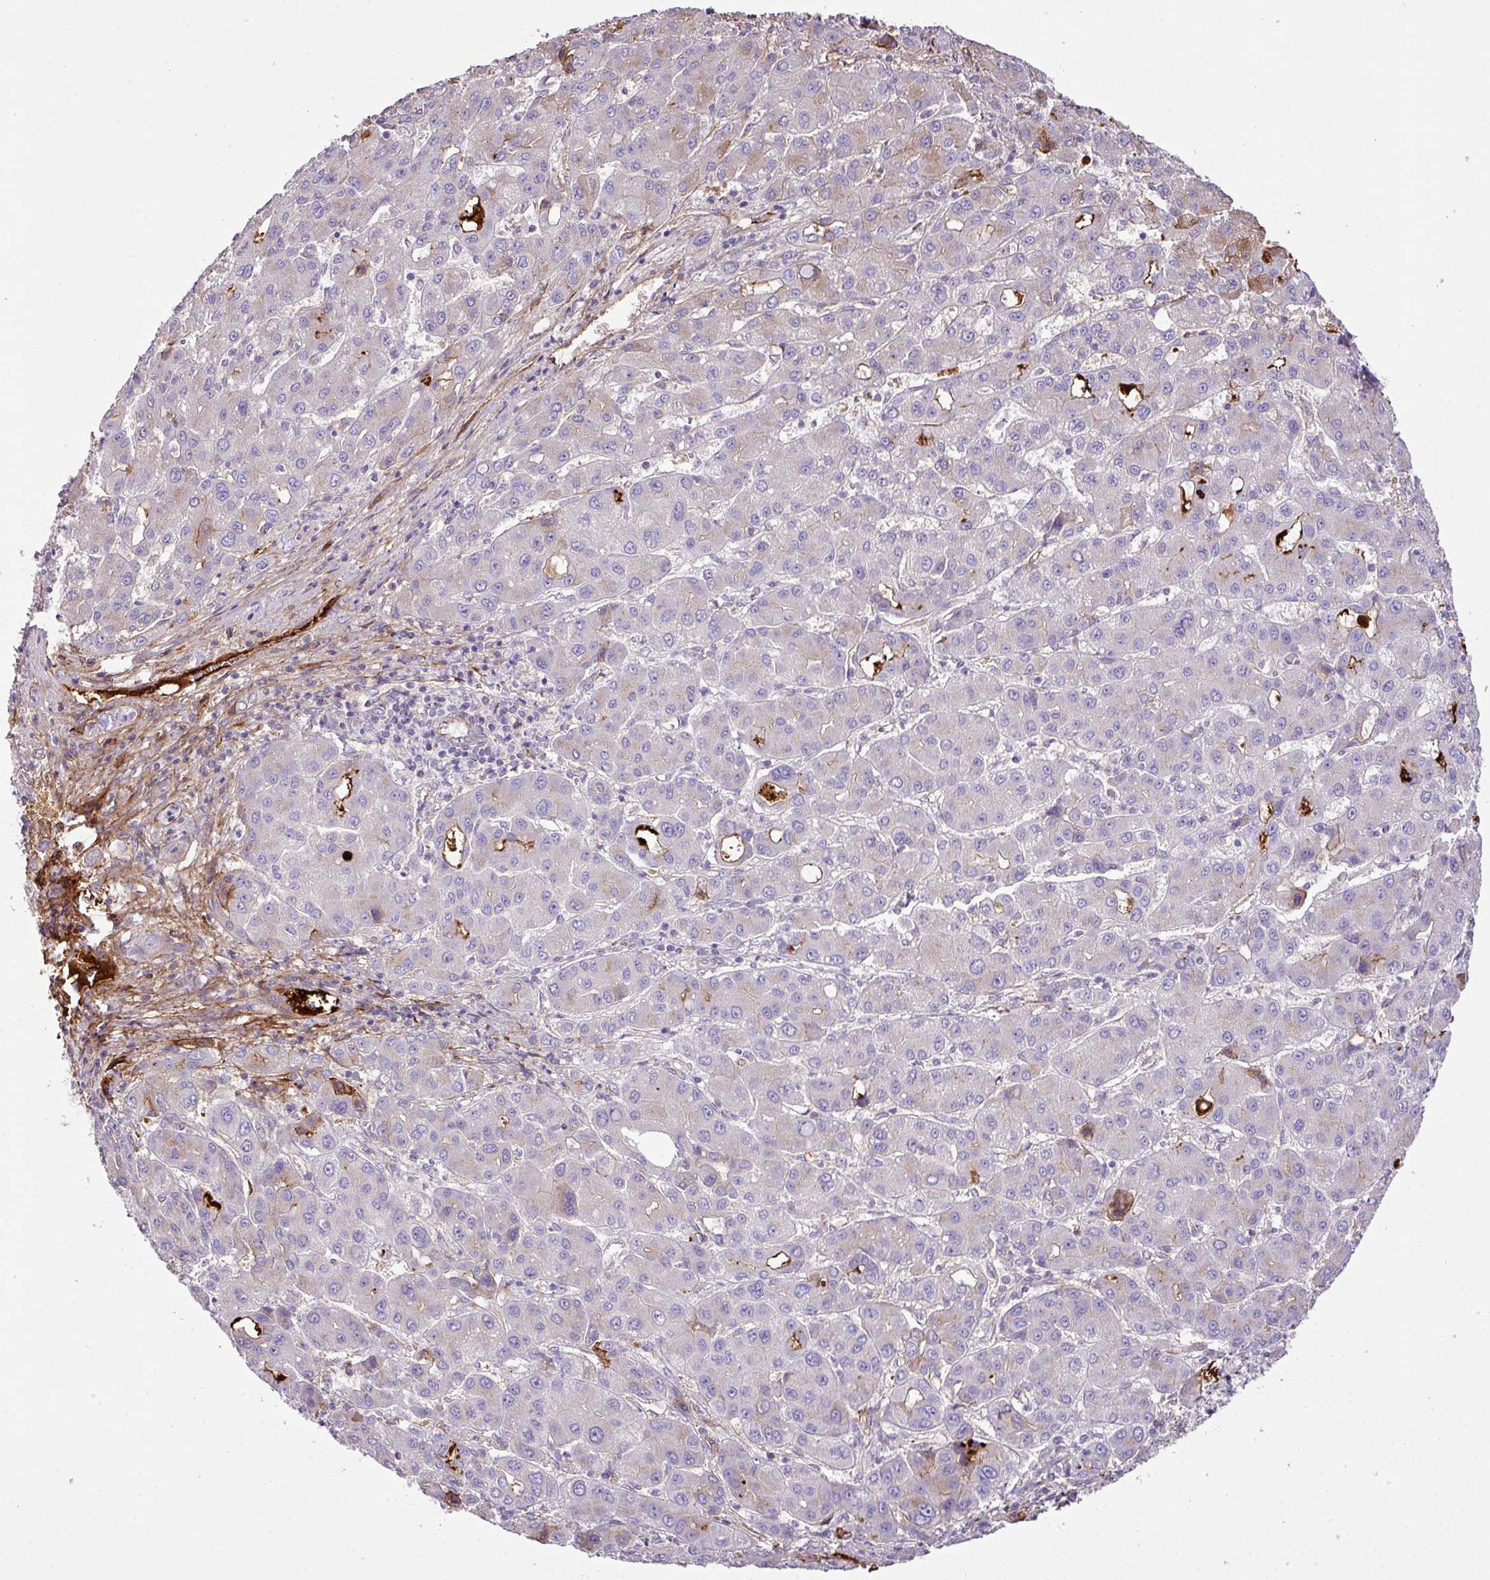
{"staining": {"intensity": "moderate", "quantity": "<25%", "location": "cytoplasmic/membranous"}, "tissue": "liver cancer", "cell_type": "Tumor cells", "image_type": "cancer", "snomed": [{"axis": "morphology", "description": "Carcinoma, Hepatocellular, NOS"}, {"axis": "topography", "description": "Liver"}], "caption": "Tumor cells show moderate cytoplasmic/membranous expression in approximately <25% of cells in hepatocellular carcinoma (liver).", "gene": "CTXN2", "patient": {"sex": "male", "age": 55}}